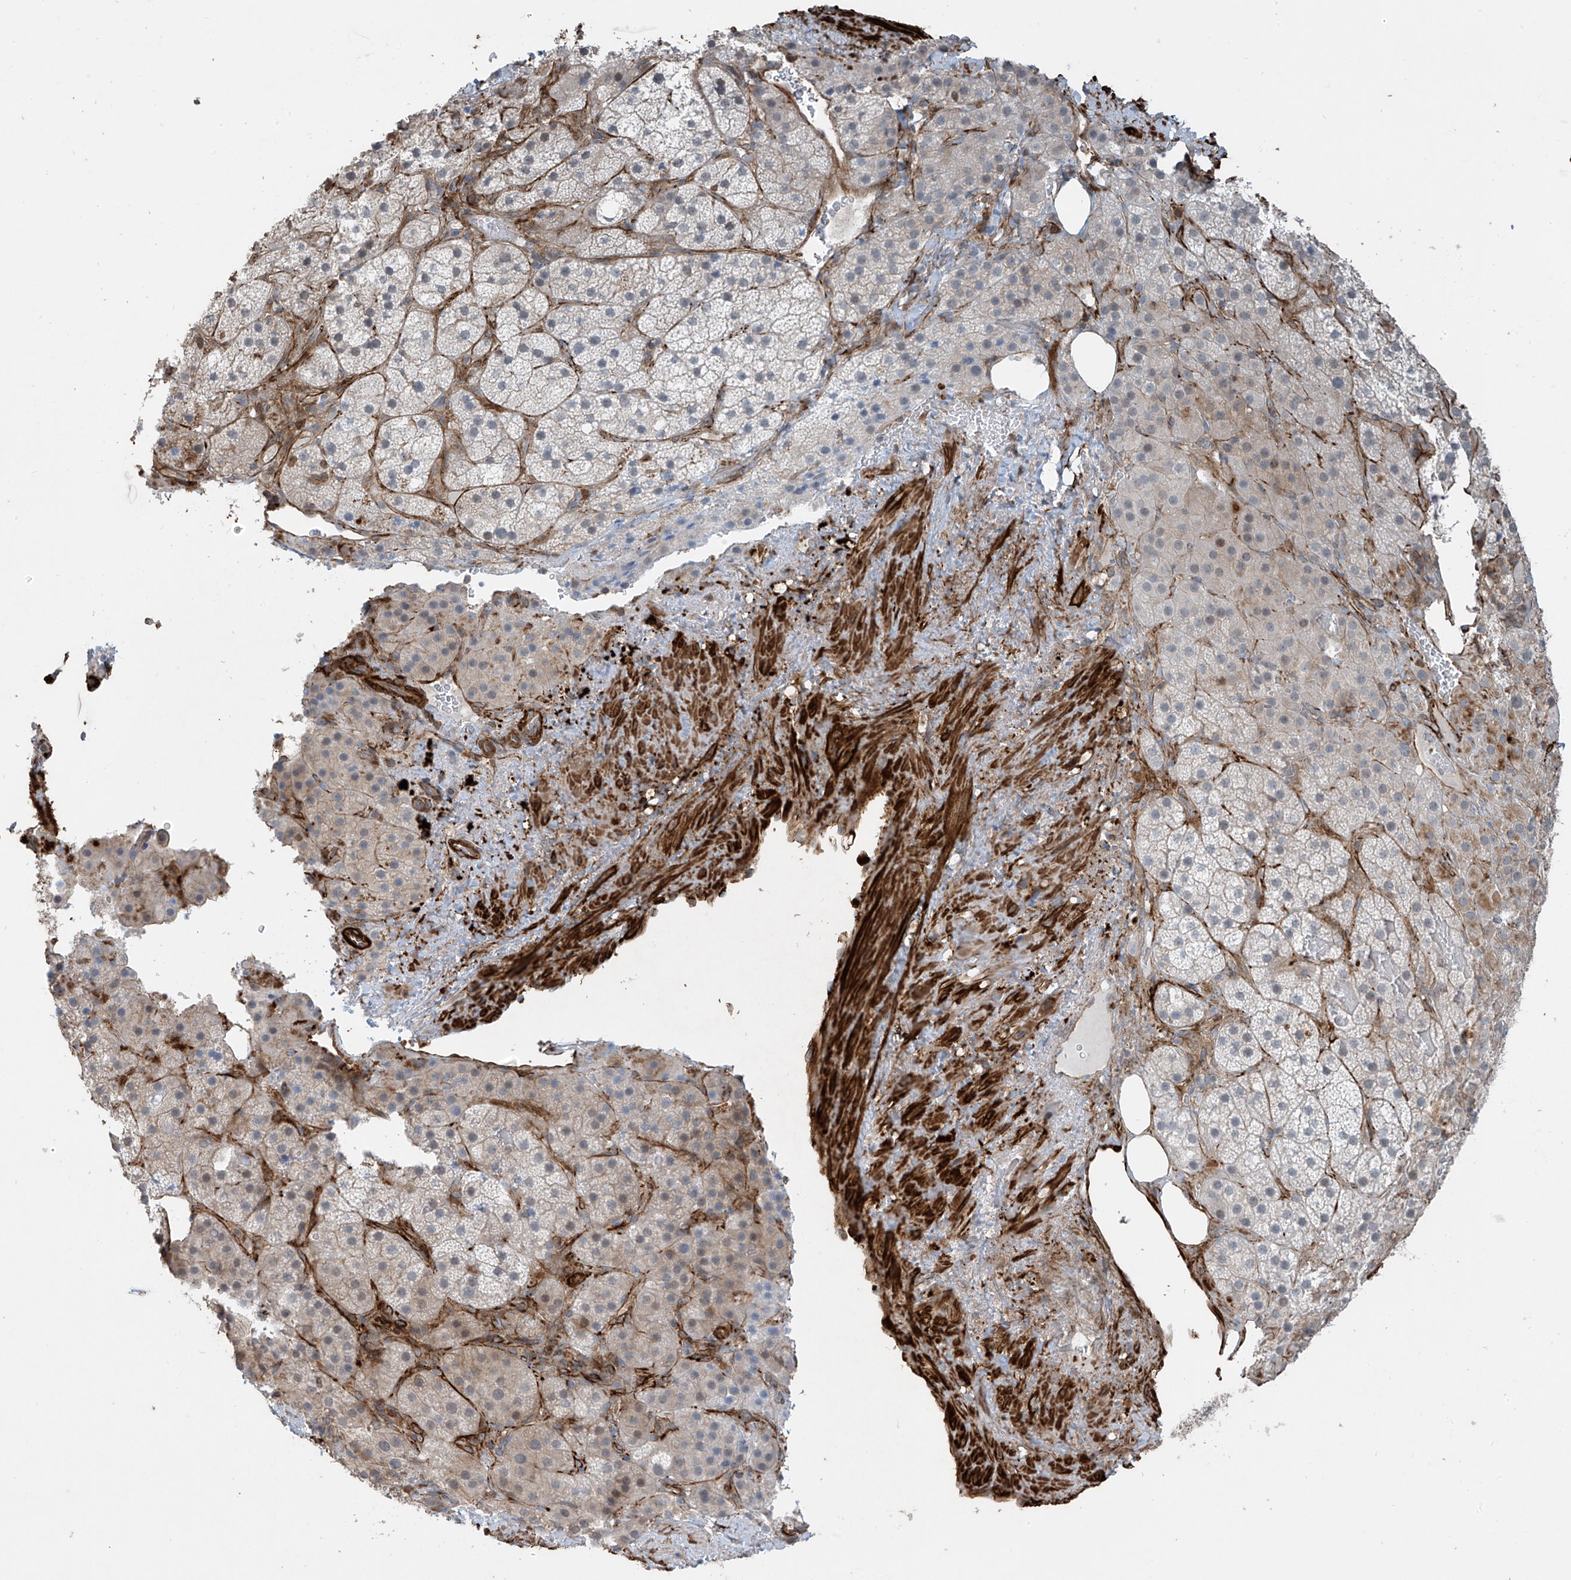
{"staining": {"intensity": "weak", "quantity": "<25%", "location": "cytoplasmic/membranous"}, "tissue": "adrenal gland", "cell_type": "Glandular cells", "image_type": "normal", "snomed": [{"axis": "morphology", "description": "Normal tissue, NOS"}, {"axis": "topography", "description": "Adrenal gland"}], "caption": "IHC image of normal human adrenal gland stained for a protein (brown), which shows no staining in glandular cells. (Brightfield microscopy of DAB immunohistochemistry (IHC) at high magnification).", "gene": "SH3BGRL3", "patient": {"sex": "female", "age": 59}}